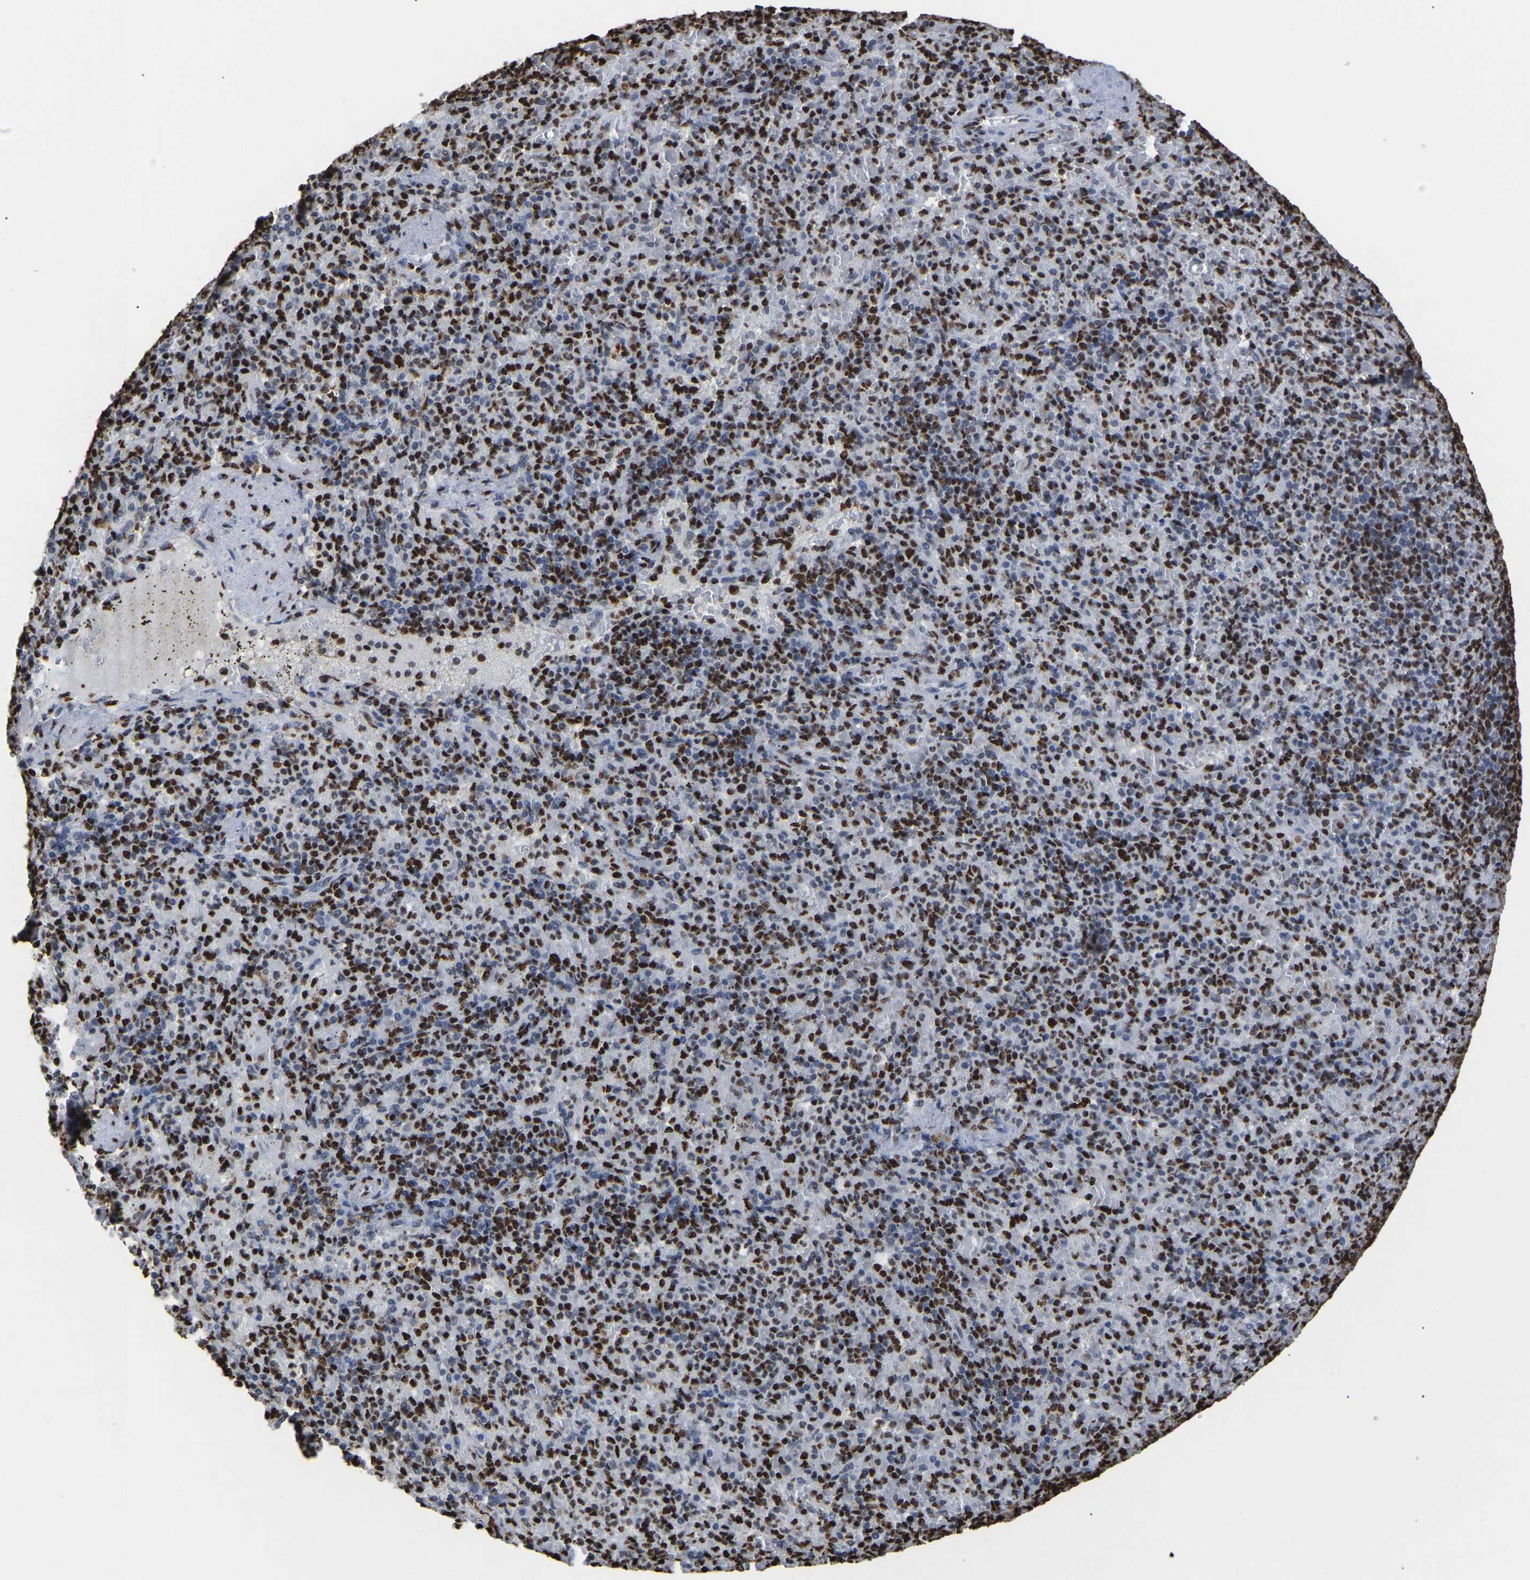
{"staining": {"intensity": "strong", "quantity": "25%-75%", "location": "nuclear"}, "tissue": "spleen", "cell_type": "Cells in red pulp", "image_type": "normal", "snomed": [{"axis": "morphology", "description": "Normal tissue, NOS"}, {"axis": "topography", "description": "Spleen"}], "caption": "Immunohistochemistry of benign human spleen reveals high levels of strong nuclear positivity in about 25%-75% of cells in red pulp. (DAB (3,3'-diaminobenzidine) = brown stain, brightfield microscopy at high magnification).", "gene": "RBL2", "patient": {"sex": "female", "age": 74}}